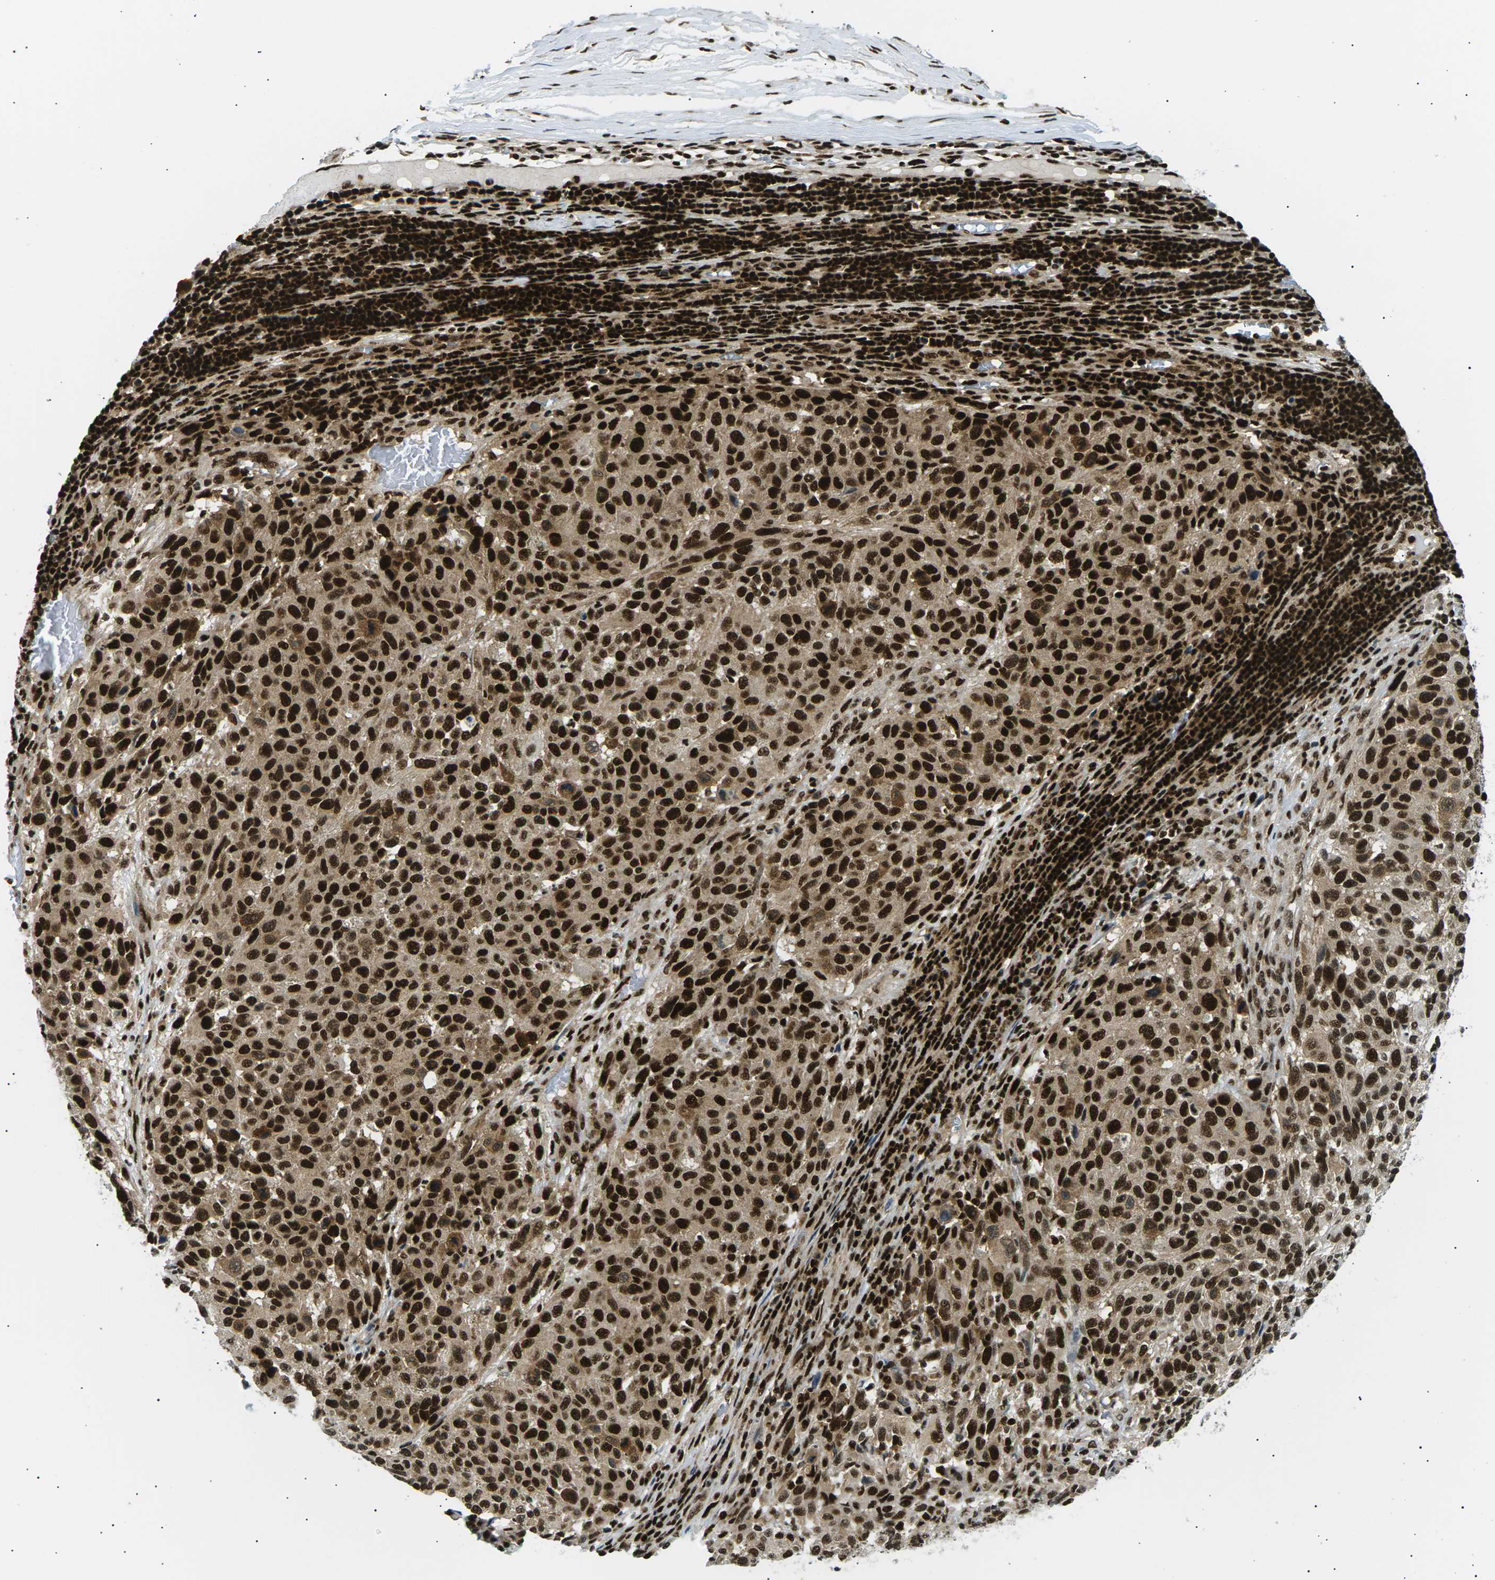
{"staining": {"intensity": "strong", "quantity": ">75%", "location": "cytoplasmic/membranous,nuclear"}, "tissue": "melanoma", "cell_type": "Tumor cells", "image_type": "cancer", "snomed": [{"axis": "morphology", "description": "Malignant melanoma, Metastatic site"}, {"axis": "topography", "description": "Lymph node"}], "caption": "There is high levels of strong cytoplasmic/membranous and nuclear staining in tumor cells of melanoma, as demonstrated by immunohistochemical staining (brown color).", "gene": "RPA2", "patient": {"sex": "male", "age": 61}}